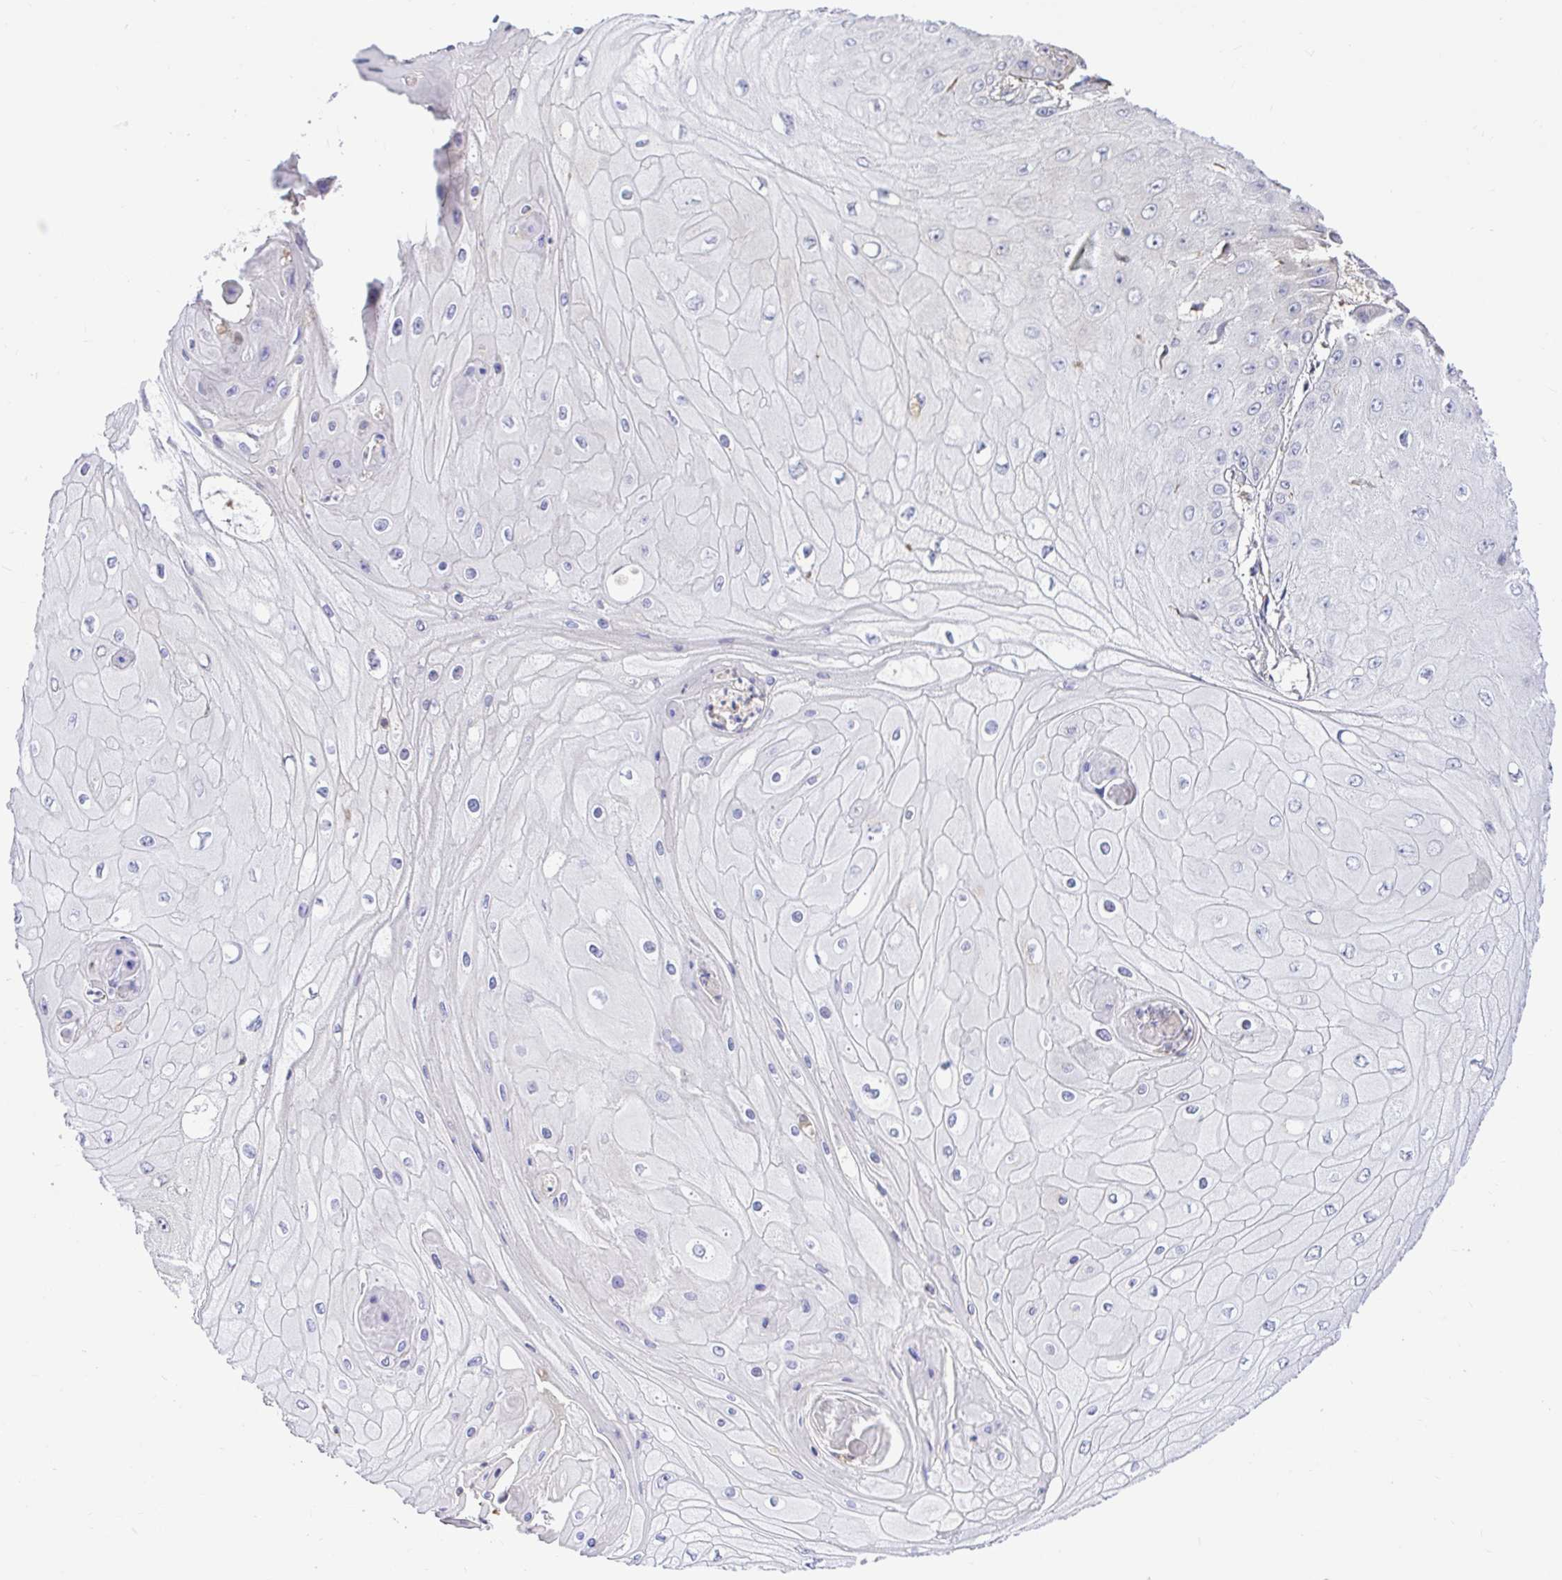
{"staining": {"intensity": "negative", "quantity": "none", "location": "none"}, "tissue": "skin cancer", "cell_type": "Tumor cells", "image_type": "cancer", "snomed": [{"axis": "morphology", "description": "Squamous cell carcinoma, NOS"}, {"axis": "topography", "description": "Skin"}], "caption": "This is a histopathology image of immunohistochemistry (IHC) staining of skin cancer, which shows no expression in tumor cells.", "gene": "SKAP1", "patient": {"sex": "male", "age": 70}}